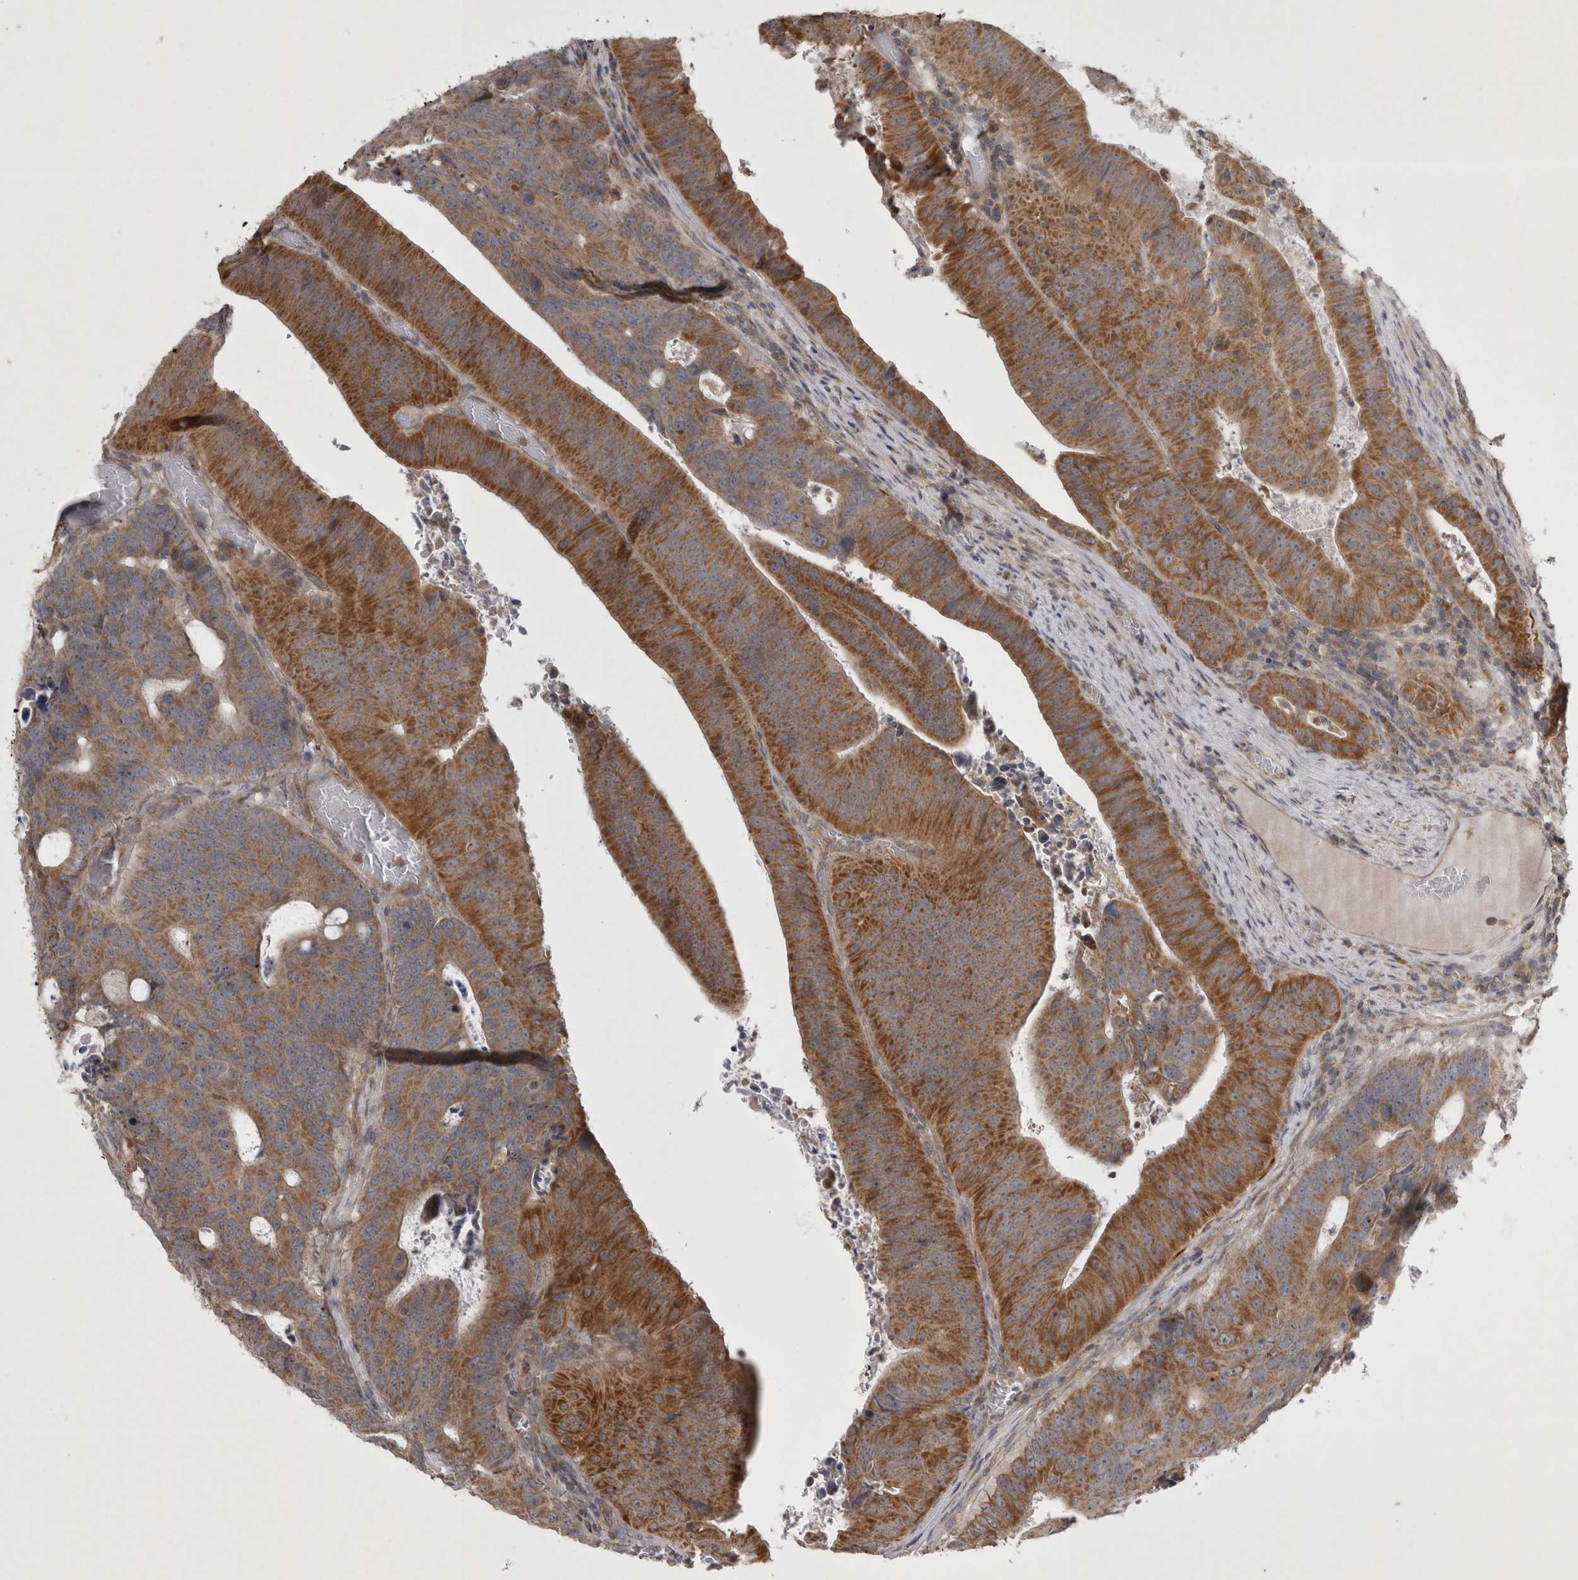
{"staining": {"intensity": "moderate", "quantity": ">75%", "location": "cytoplasmic/membranous"}, "tissue": "colorectal cancer", "cell_type": "Tumor cells", "image_type": "cancer", "snomed": [{"axis": "morphology", "description": "Adenocarcinoma, NOS"}, {"axis": "topography", "description": "Colon"}], "caption": "IHC (DAB (3,3'-diaminobenzidine)) staining of human colorectal cancer (adenocarcinoma) exhibits moderate cytoplasmic/membranous protein staining in about >75% of tumor cells.", "gene": "TSPOAP1", "patient": {"sex": "male", "age": 87}}